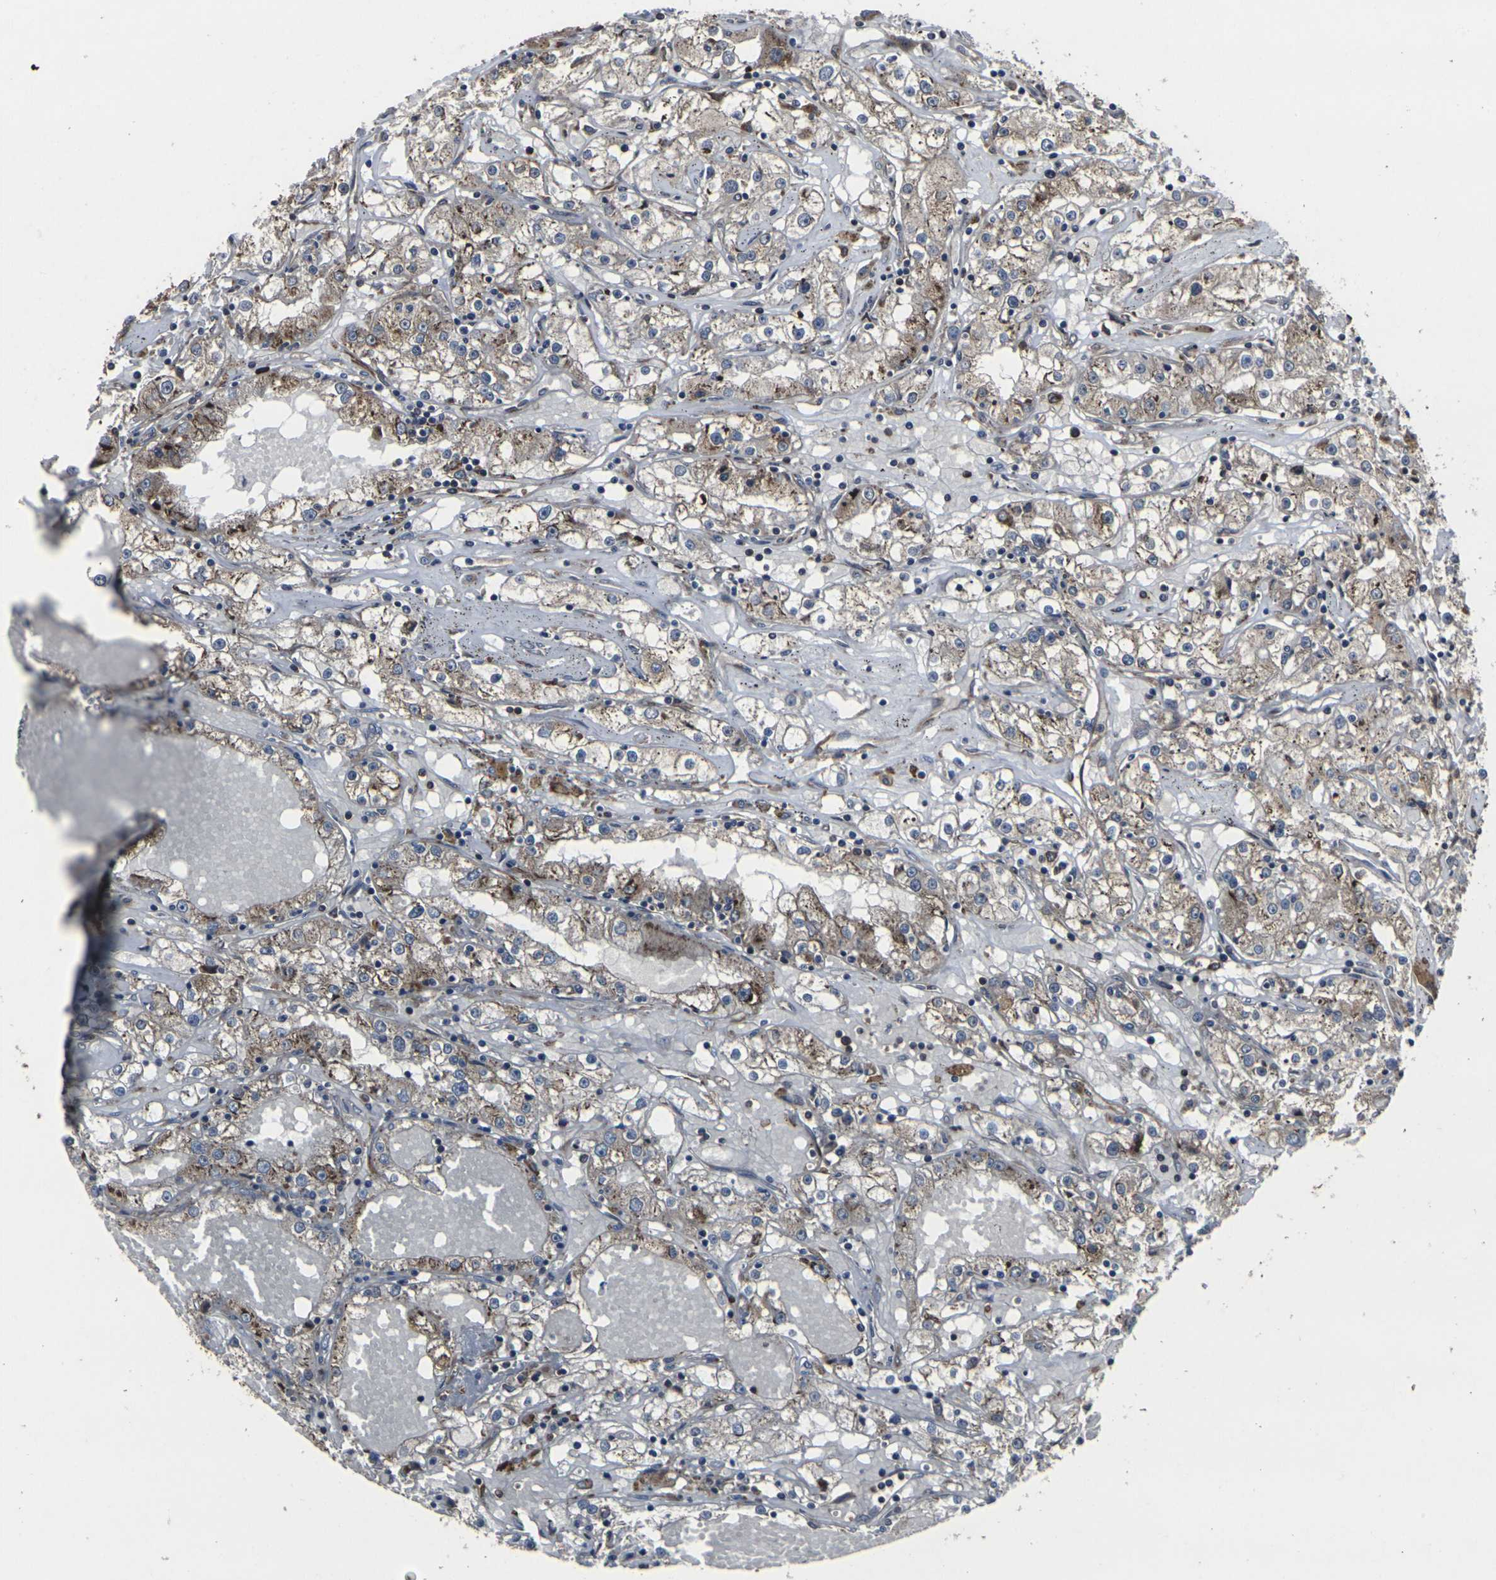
{"staining": {"intensity": "weak", "quantity": "25%-75%", "location": "cytoplasmic/membranous"}, "tissue": "renal cancer", "cell_type": "Tumor cells", "image_type": "cancer", "snomed": [{"axis": "morphology", "description": "Adenocarcinoma, NOS"}, {"axis": "topography", "description": "Kidney"}], "caption": "DAB immunohistochemical staining of human renal cancer demonstrates weak cytoplasmic/membranous protein expression in about 25%-75% of tumor cells. The protein of interest is shown in brown color, while the nuclei are stained blue.", "gene": "MARCHF2", "patient": {"sex": "male", "age": 56}}